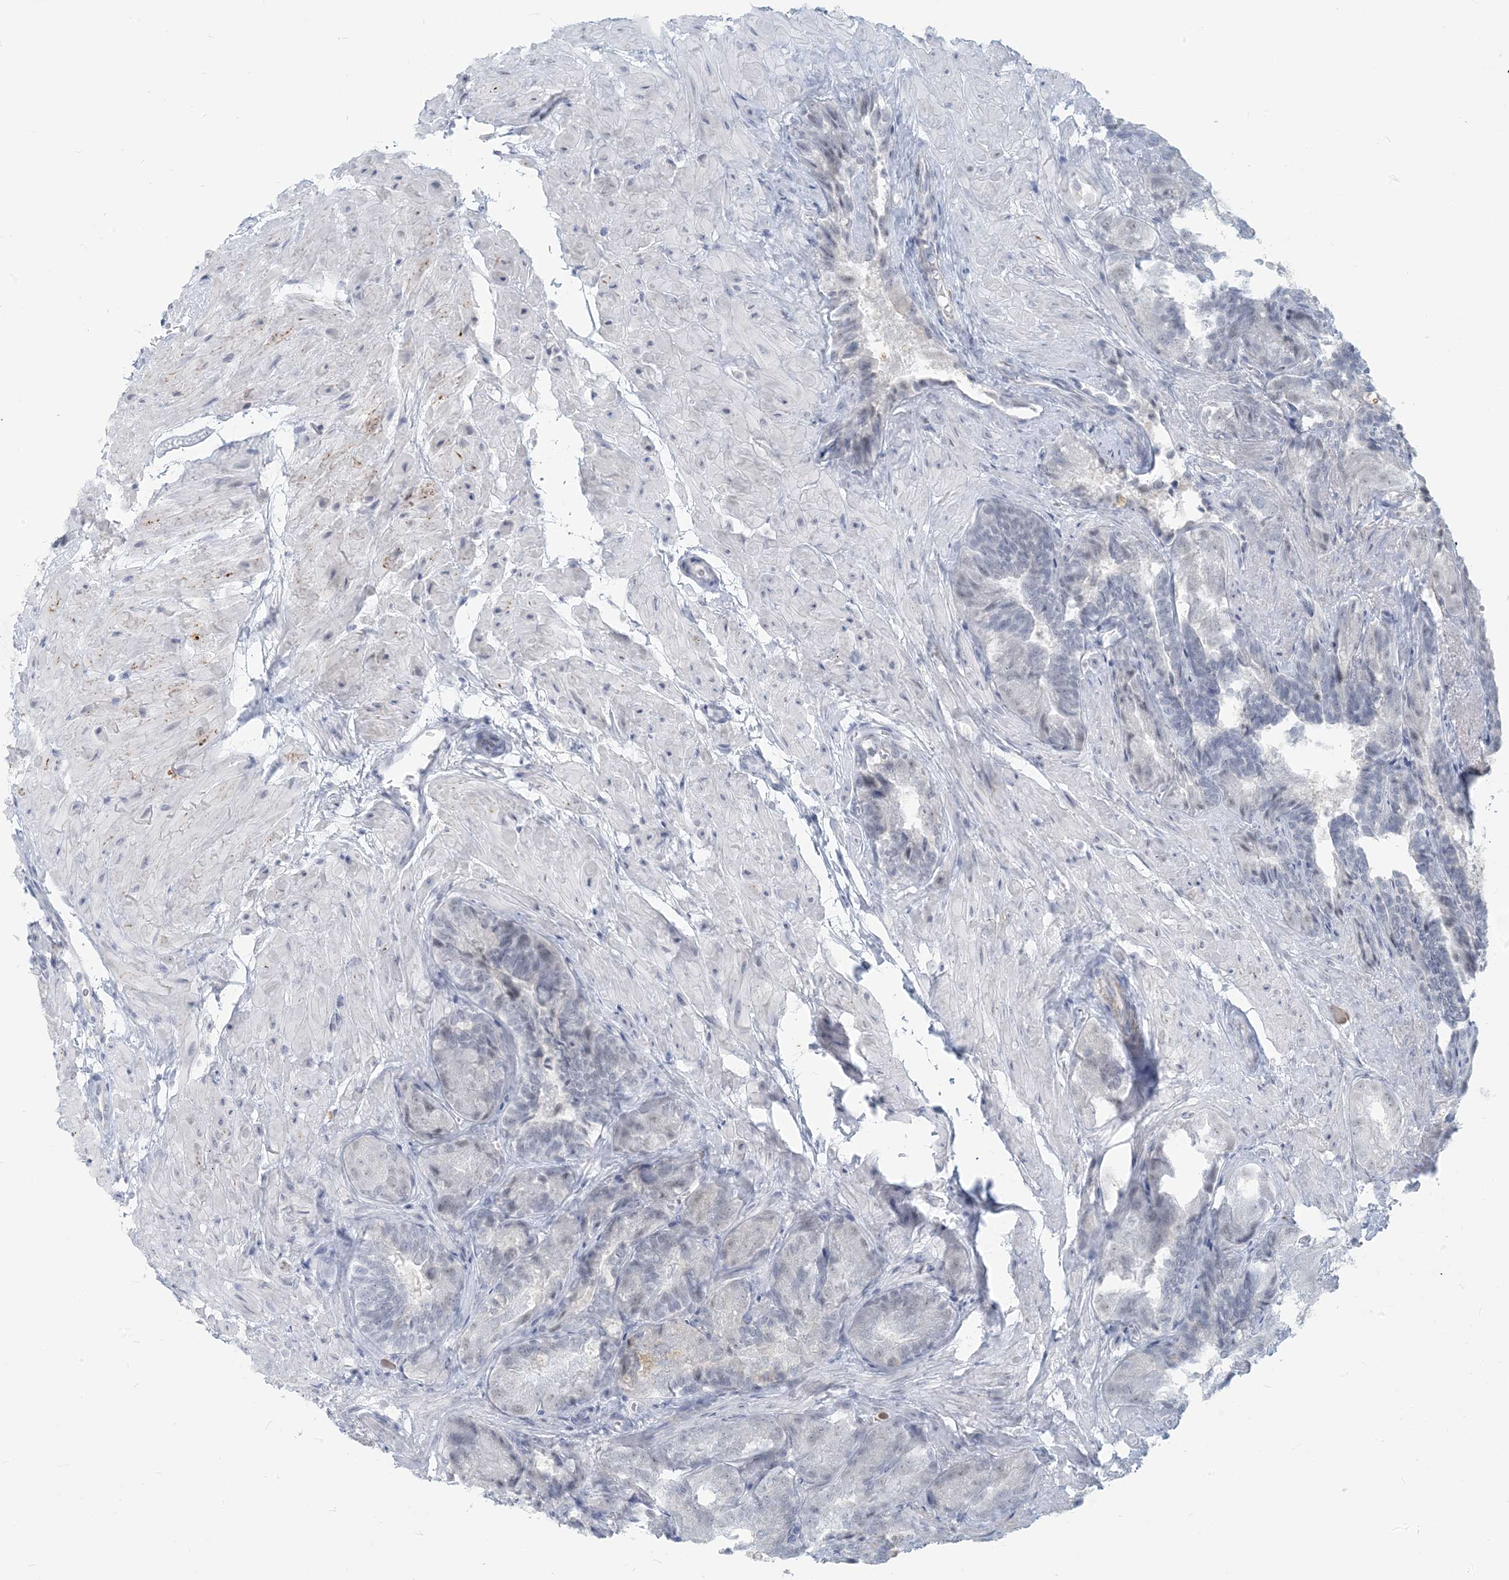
{"staining": {"intensity": "negative", "quantity": "none", "location": "none"}, "tissue": "seminal vesicle", "cell_type": "Glandular cells", "image_type": "normal", "snomed": [{"axis": "morphology", "description": "Normal tissue, NOS"}, {"axis": "topography", "description": "Seminal veicle"}, {"axis": "topography", "description": "Peripheral nerve tissue"}], "caption": "The photomicrograph exhibits no significant expression in glandular cells of seminal vesicle. (DAB (3,3'-diaminobenzidine) IHC with hematoxylin counter stain).", "gene": "SCML1", "patient": {"sex": "male", "age": 63}}